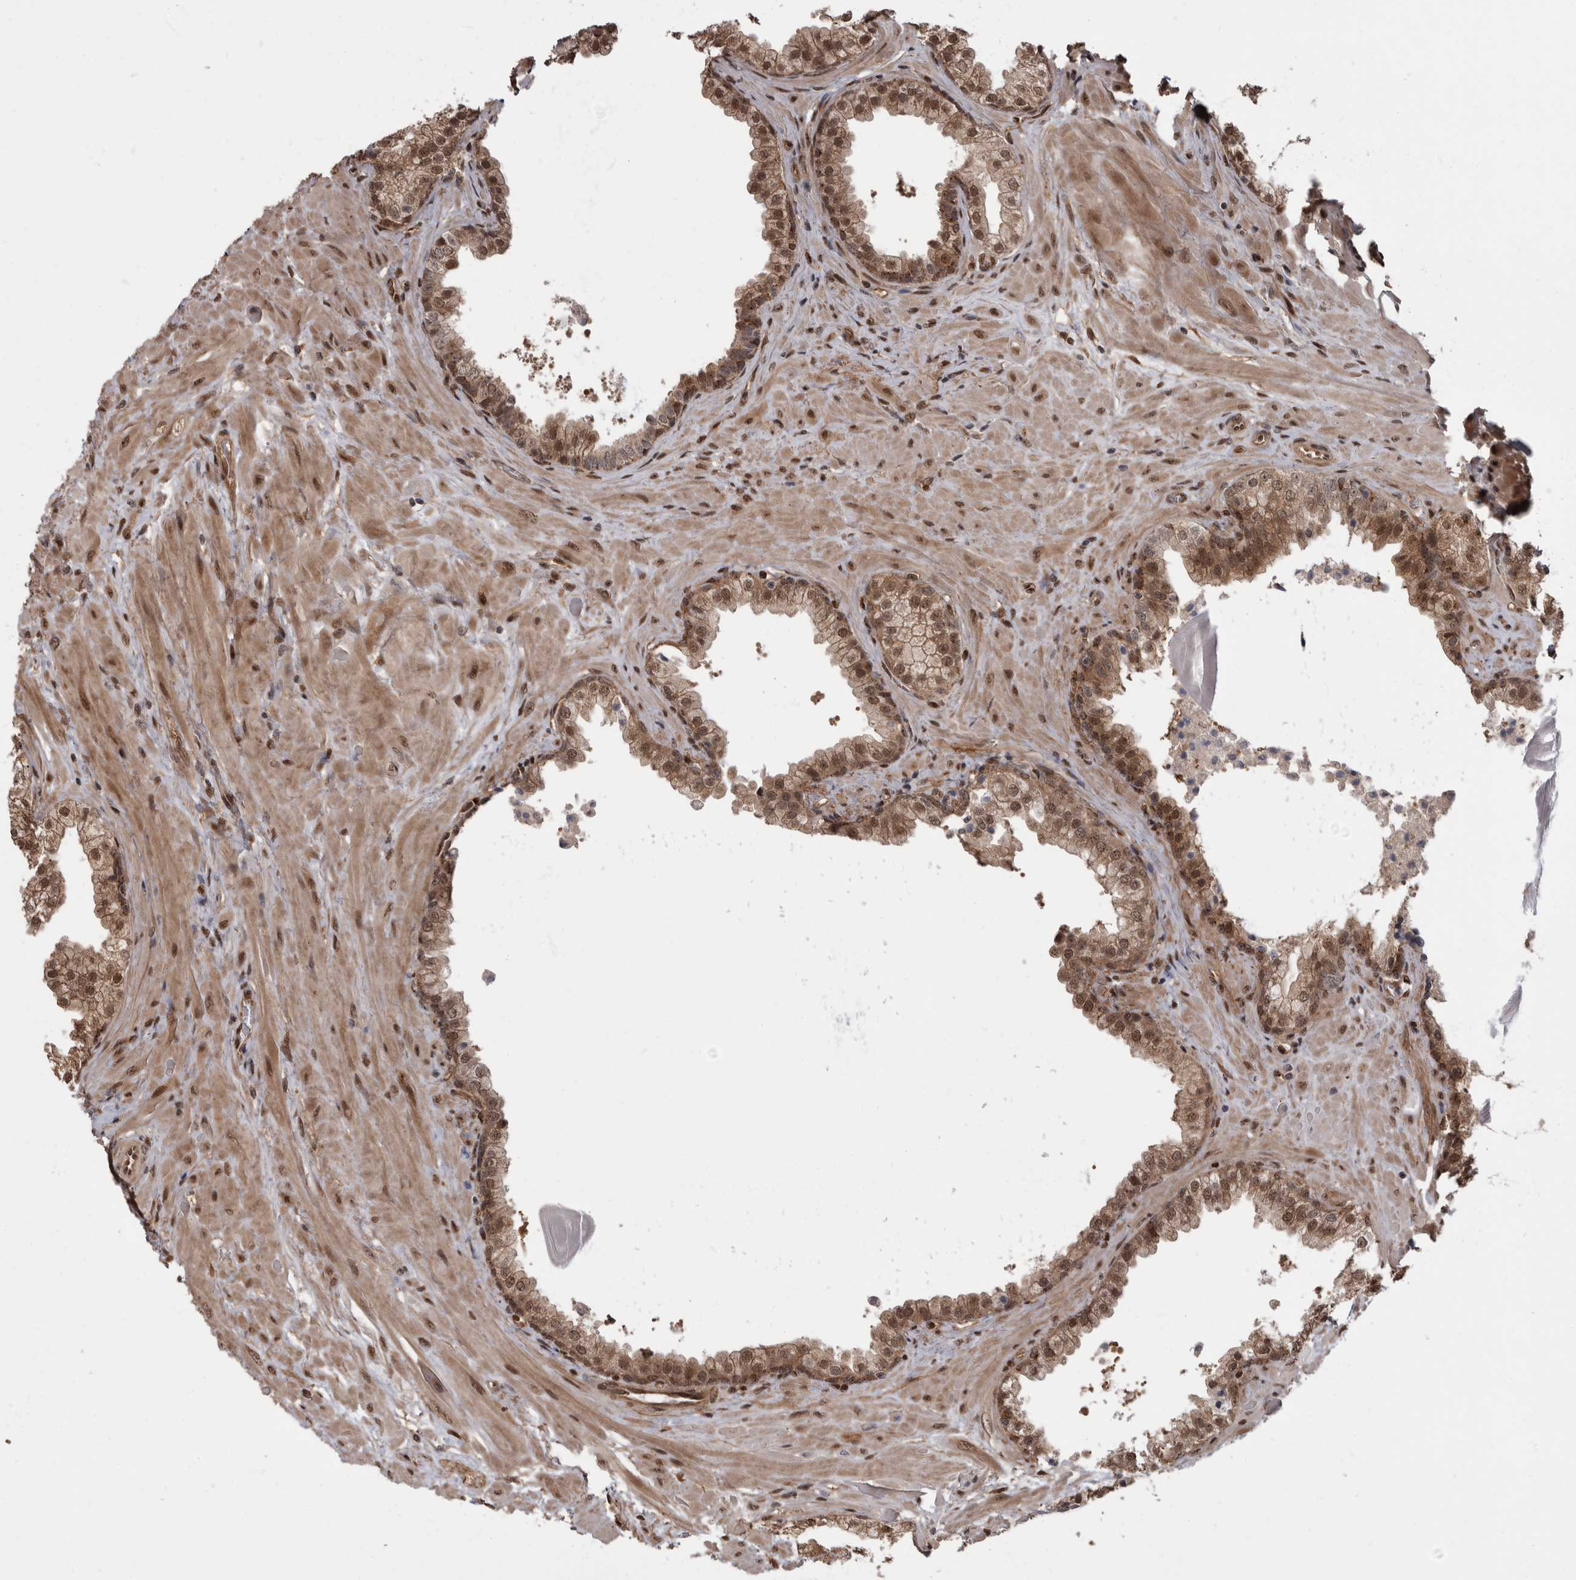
{"staining": {"intensity": "moderate", "quantity": "25%-75%", "location": "cytoplasmic/membranous,nuclear"}, "tissue": "prostate", "cell_type": "Glandular cells", "image_type": "normal", "snomed": [{"axis": "morphology", "description": "Normal tissue, NOS"}, {"axis": "topography", "description": "Prostate"}], "caption": "Normal prostate exhibits moderate cytoplasmic/membranous,nuclear expression in approximately 25%-75% of glandular cells, visualized by immunohistochemistry. Using DAB (3,3'-diaminobenzidine) (brown) and hematoxylin (blue) stains, captured at high magnification using brightfield microscopy.", "gene": "AKT3", "patient": {"sex": "male", "age": 48}}